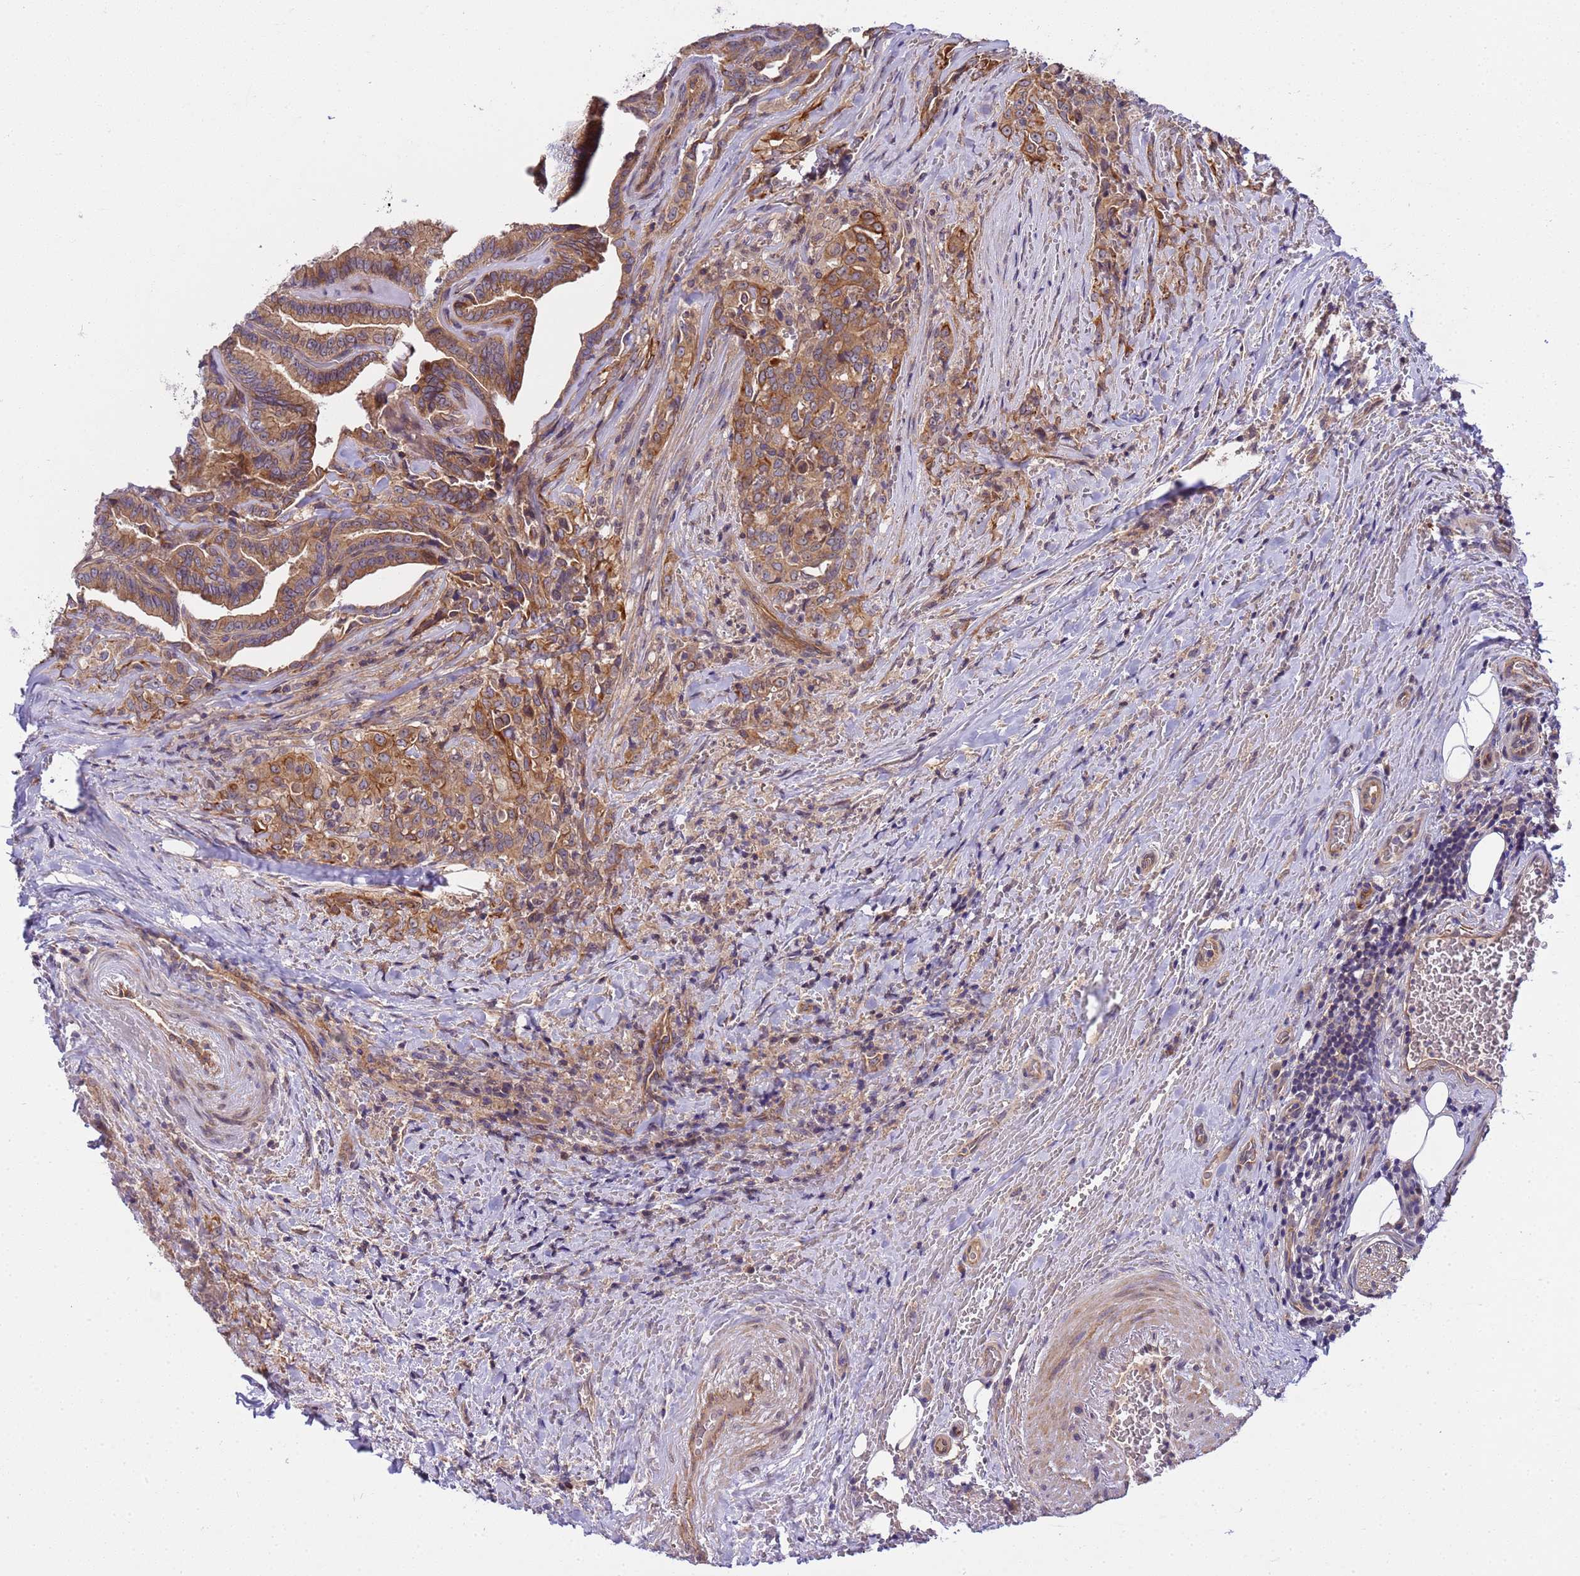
{"staining": {"intensity": "moderate", "quantity": ">75%", "location": "cytoplasmic/membranous"}, "tissue": "thyroid cancer", "cell_type": "Tumor cells", "image_type": "cancer", "snomed": [{"axis": "morphology", "description": "Papillary adenocarcinoma, NOS"}, {"axis": "topography", "description": "Thyroid gland"}], "caption": "Thyroid papillary adenocarcinoma stained with DAB immunohistochemistry demonstrates medium levels of moderate cytoplasmic/membranous positivity in about >75% of tumor cells. Using DAB (brown) and hematoxylin (blue) stains, captured at high magnification using brightfield microscopy.", "gene": "SMCO3", "patient": {"sex": "male", "age": 61}}